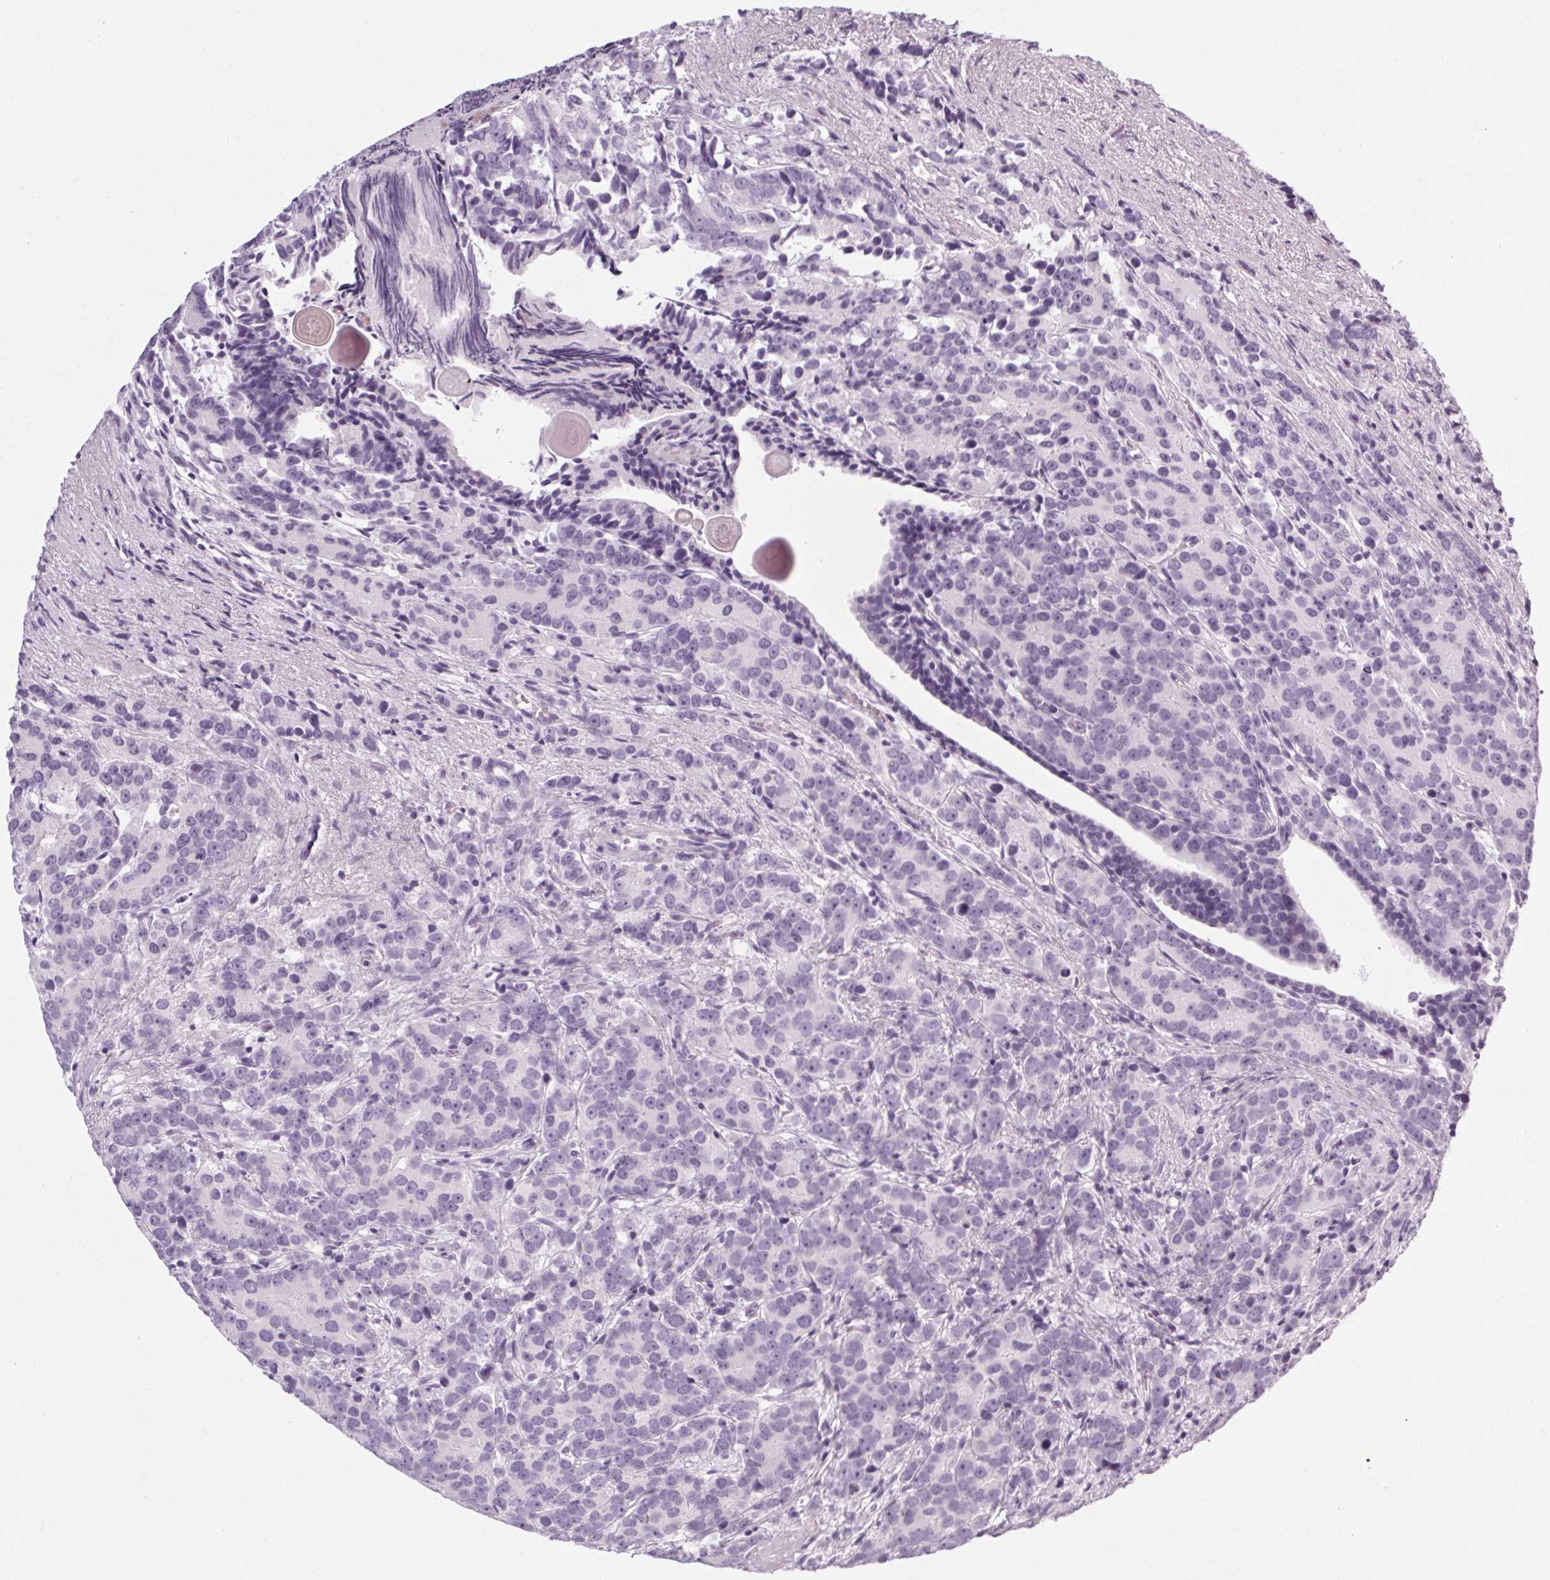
{"staining": {"intensity": "negative", "quantity": "none", "location": "none"}, "tissue": "prostate cancer", "cell_type": "Tumor cells", "image_type": "cancer", "snomed": [{"axis": "morphology", "description": "Adenocarcinoma, High grade"}, {"axis": "topography", "description": "Prostate"}], "caption": "Tumor cells are negative for brown protein staining in prostate cancer (high-grade adenocarcinoma).", "gene": "POMC", "patient": {"sex": "male", "age": 90}}